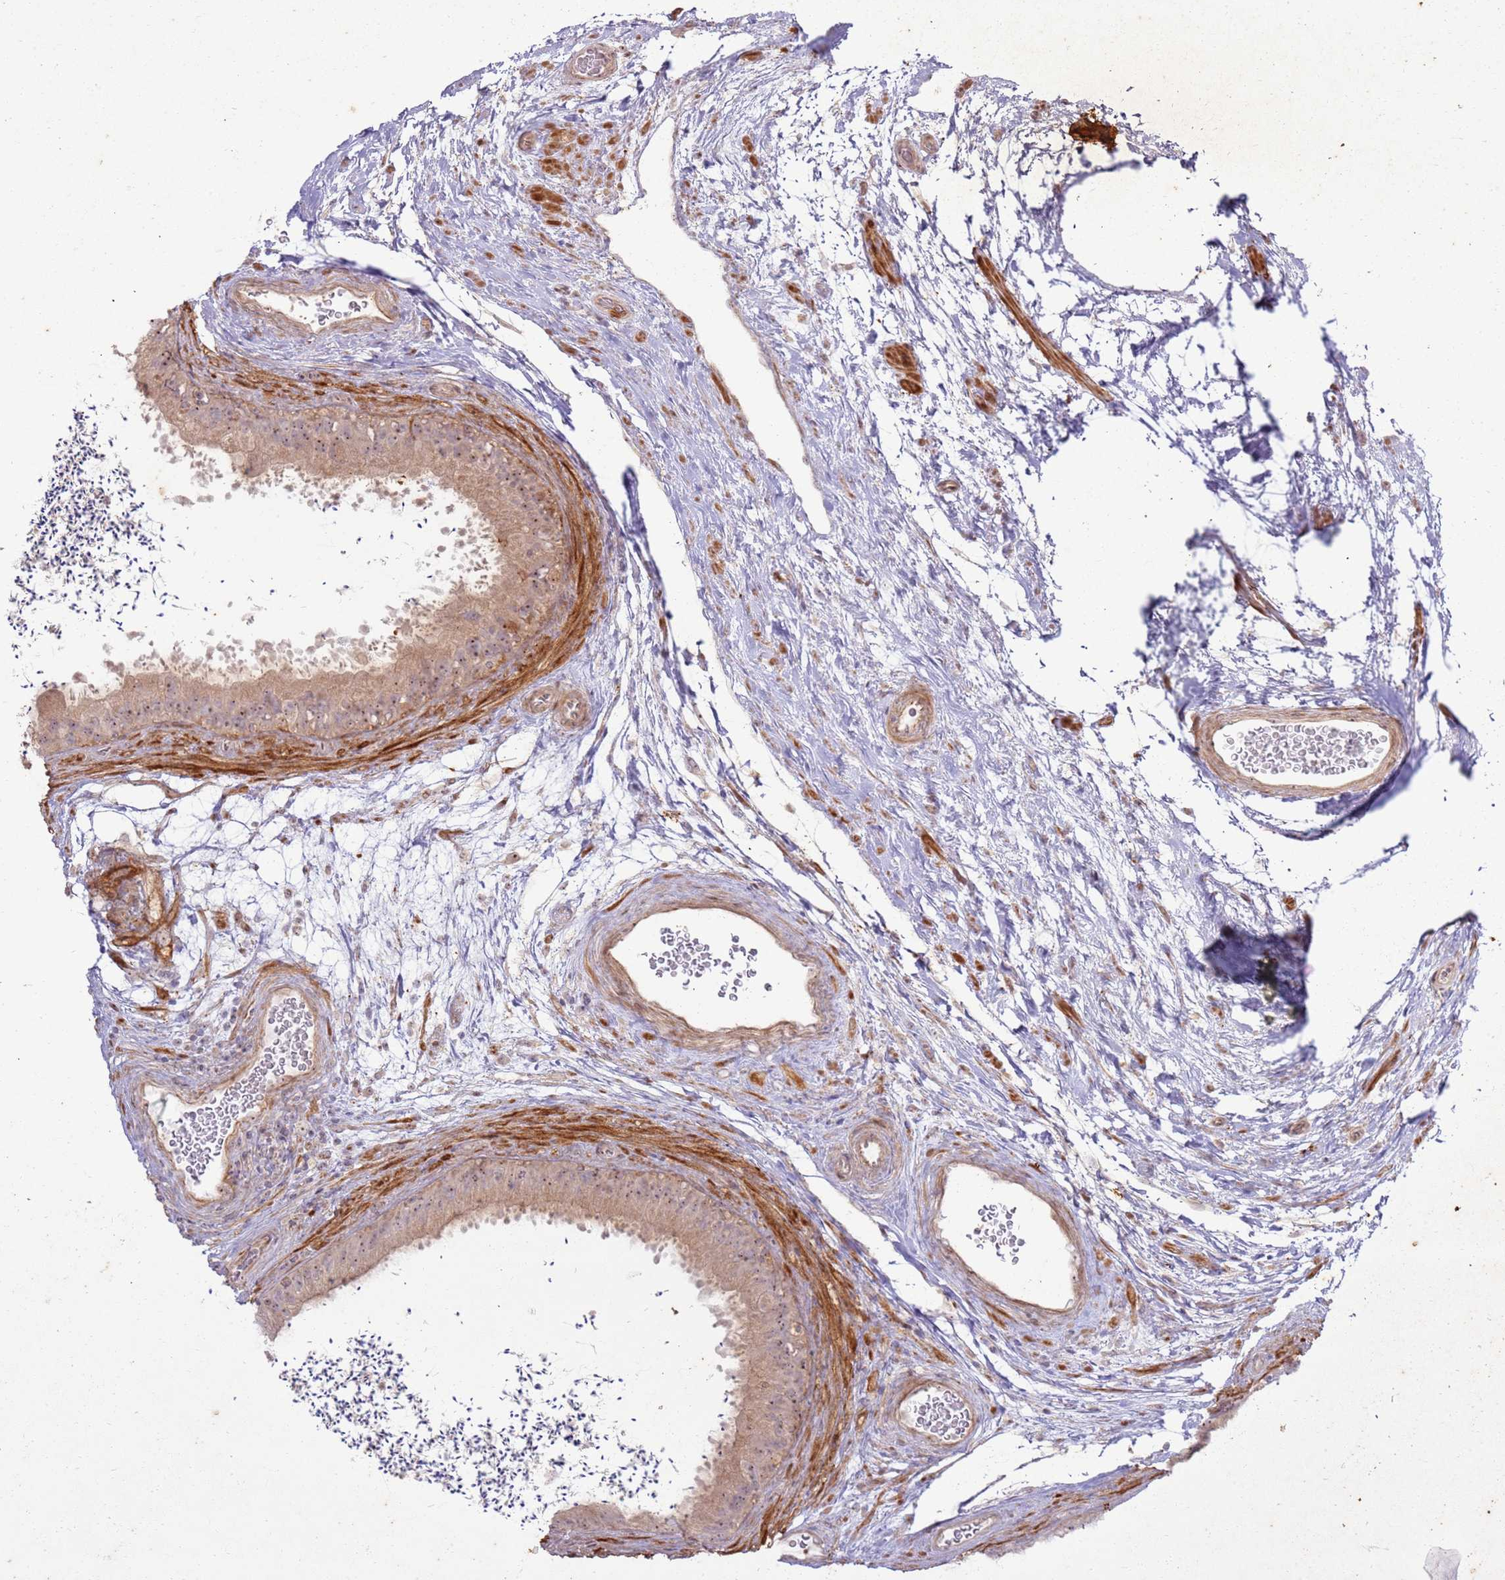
{"staining": {"intensity": "strong", "quantity": "<25%", "location": "cytoplasmic/membranous,nuclear"}, "tissue": "epididymis", "cell_type": "Glandular cells", "image_type": "normal", "snomed": [{"axis": "morphology", "description": "Normal tissue, NOS"}, {"axis": "topography", "description": "Epididymis, spermatic cord, NOS"}], "caption": "High-power microscopy captured an immunohistochemistry image of normal epididymis, revealing strong cytoplasmic/membranous,nuclear staining in about <25% of glandular cells. Using DAB (3,3'-diaminobenzidine) (brown) and hematoxylin (blue) stains, captured at high magnification using brightfield microscopy.", "gene": "CNPY1", "patient": {"sex": "male", "age": 50}}